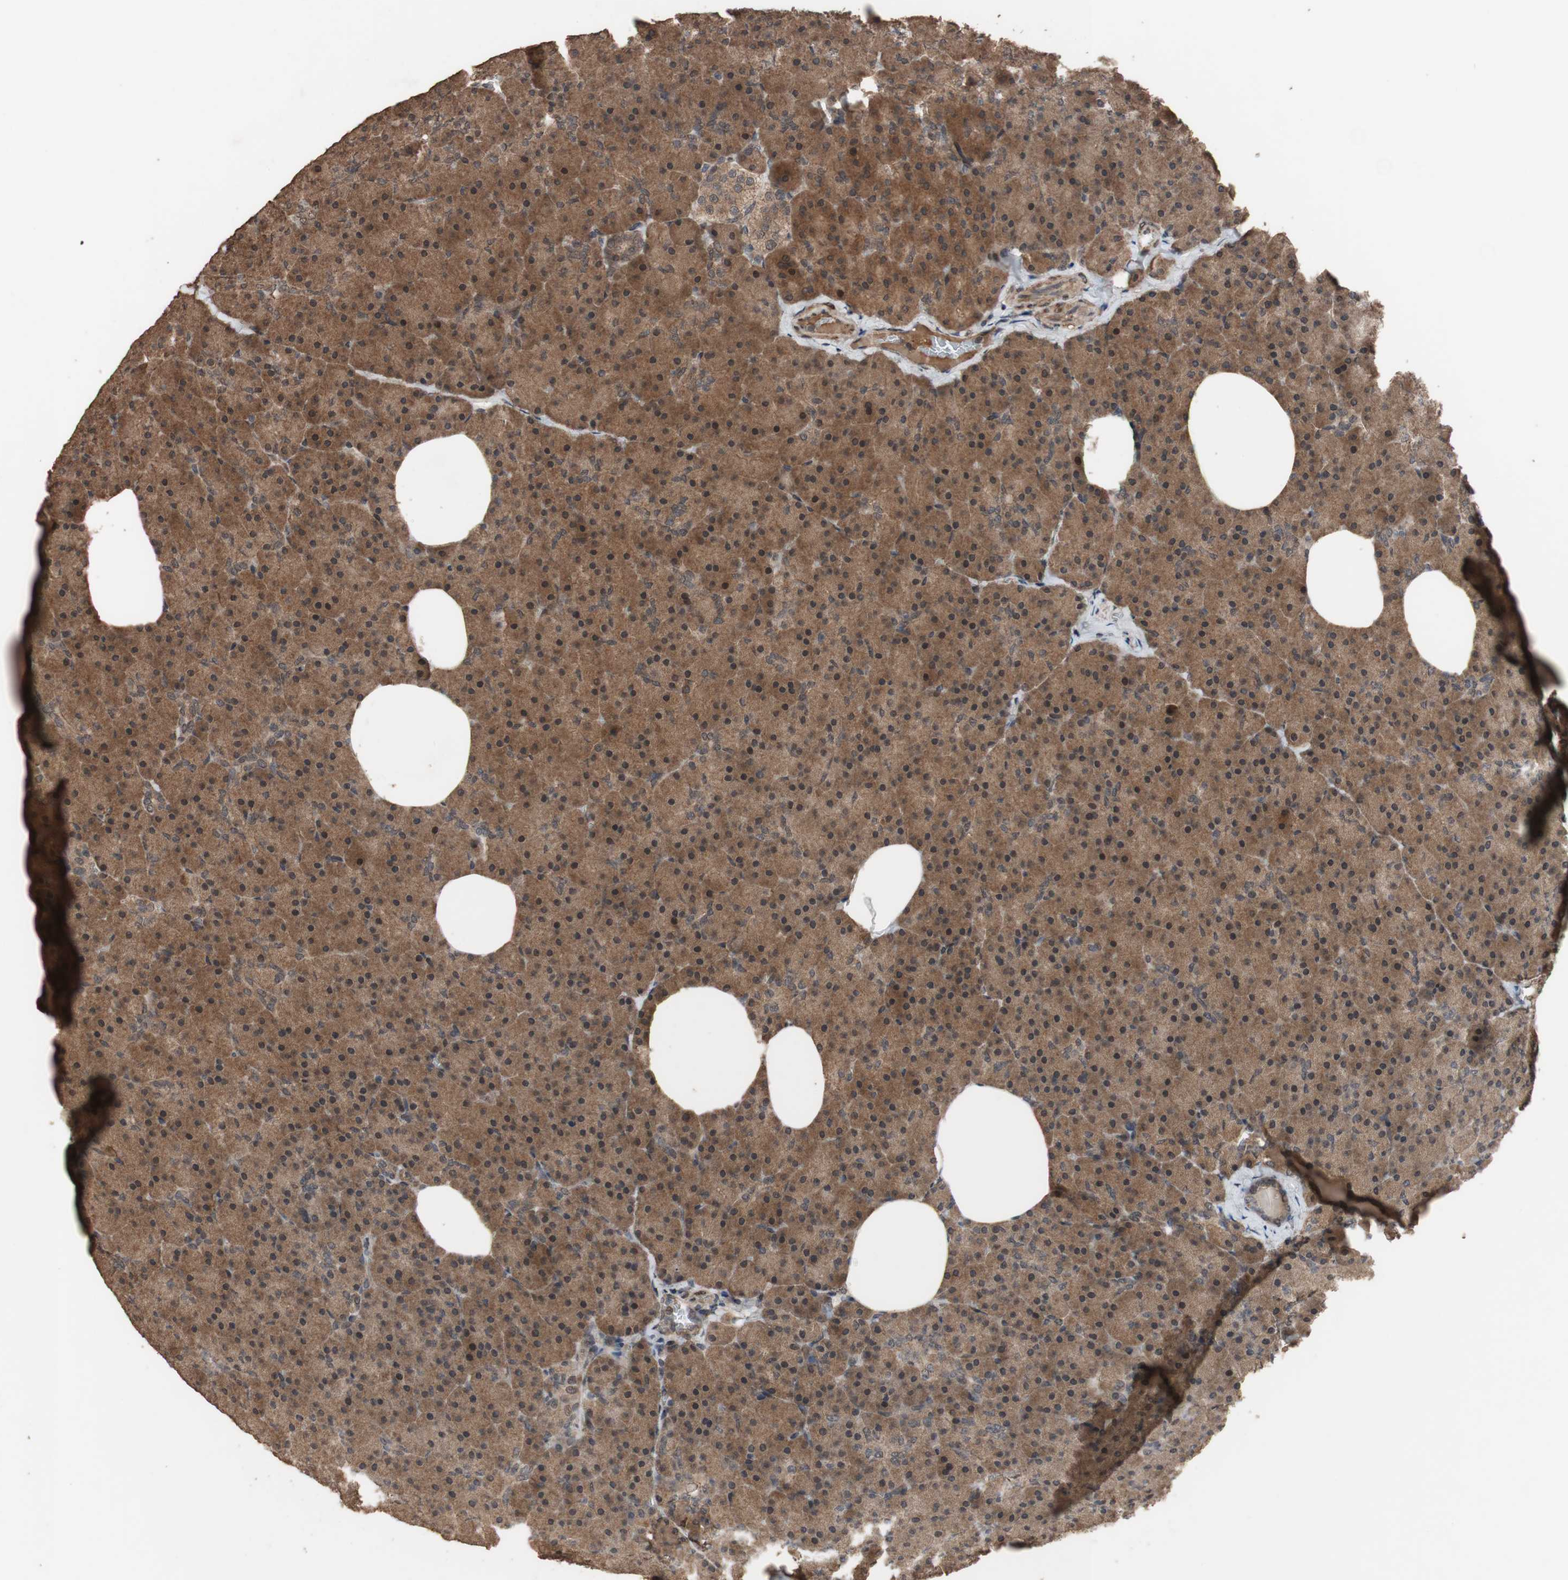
{"staining": {"intensity": "moderate", "quantity": ">75%", "location": "cytoplasmic/membranous"}, "tissue": "pancreas", "cell_type": "Exocrine glandular cells", "image_type": "normal", "snomed": [{"axis": "morphology", "description": "Normal tissue, NOS"}, {"axis": "topography", "description": "Pancreas"}], "caption": "Exocrine glandular cells reveal medium levels of moderate cytoplasmic/membranous positivity in about >75% of cells in normal human pancreas.", "gene": "KANSL1", "patient": {"sex": "female", "age": 35}}